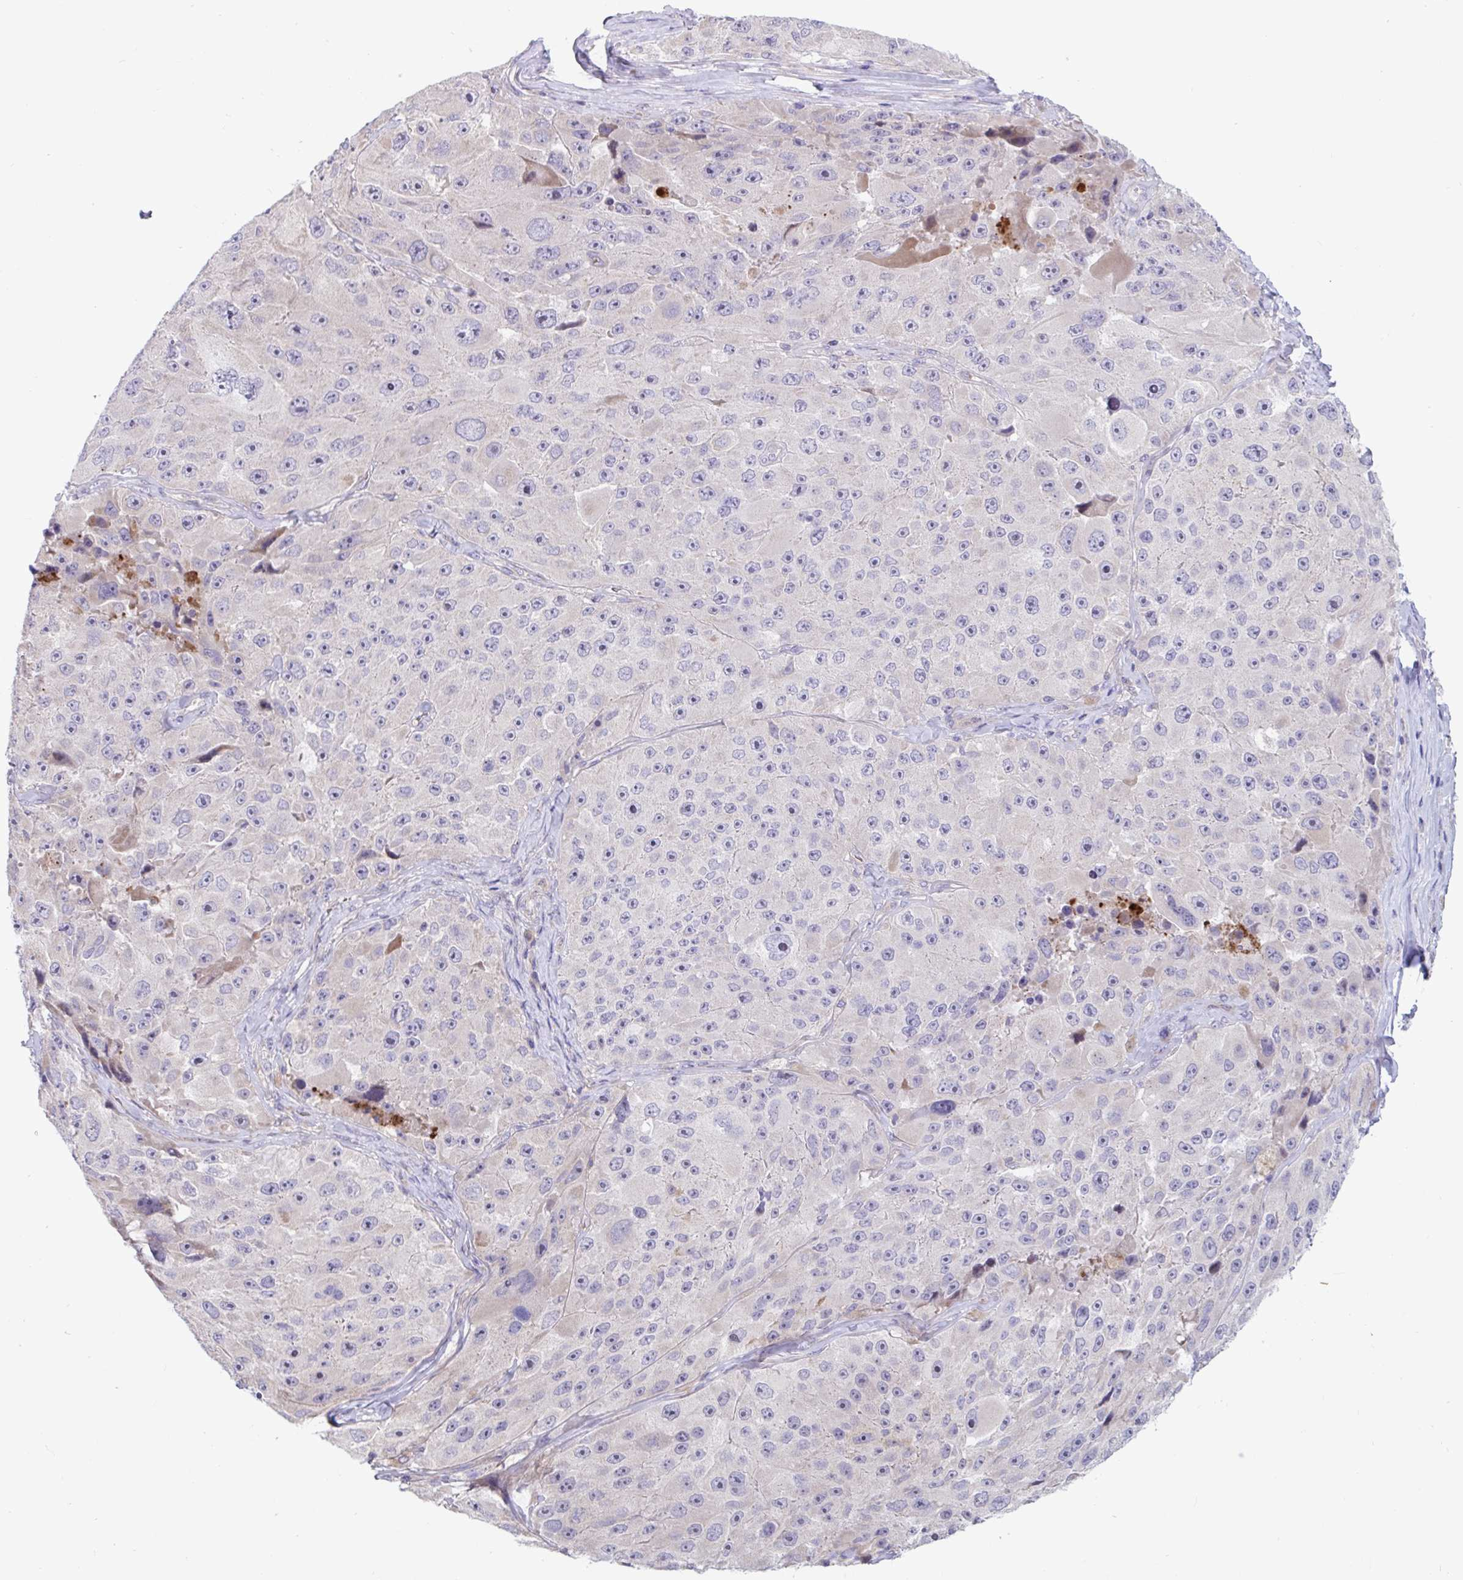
{"staining": {"intensity": "negative", "quantity": "none", "location": "none"}, "tissue": "melanoma", "cell_type": "Tumor cells", "image_type": "cancer", "snomed": [{"axis": "morphology", "description": "Malignant melanoma, Metastatic site"}, {"axis": "topography", "description": "Lymph node"}], "caption": "High magnification brightfield microscopy of melanoma stained with DAB (3,3'-diaminobenzidine) (brown) and counterstained with hematoxylin (blue): tumor cells show no significant positivity.", "gene": "IL37", "patient": {"sex": "male", "age": 62}}